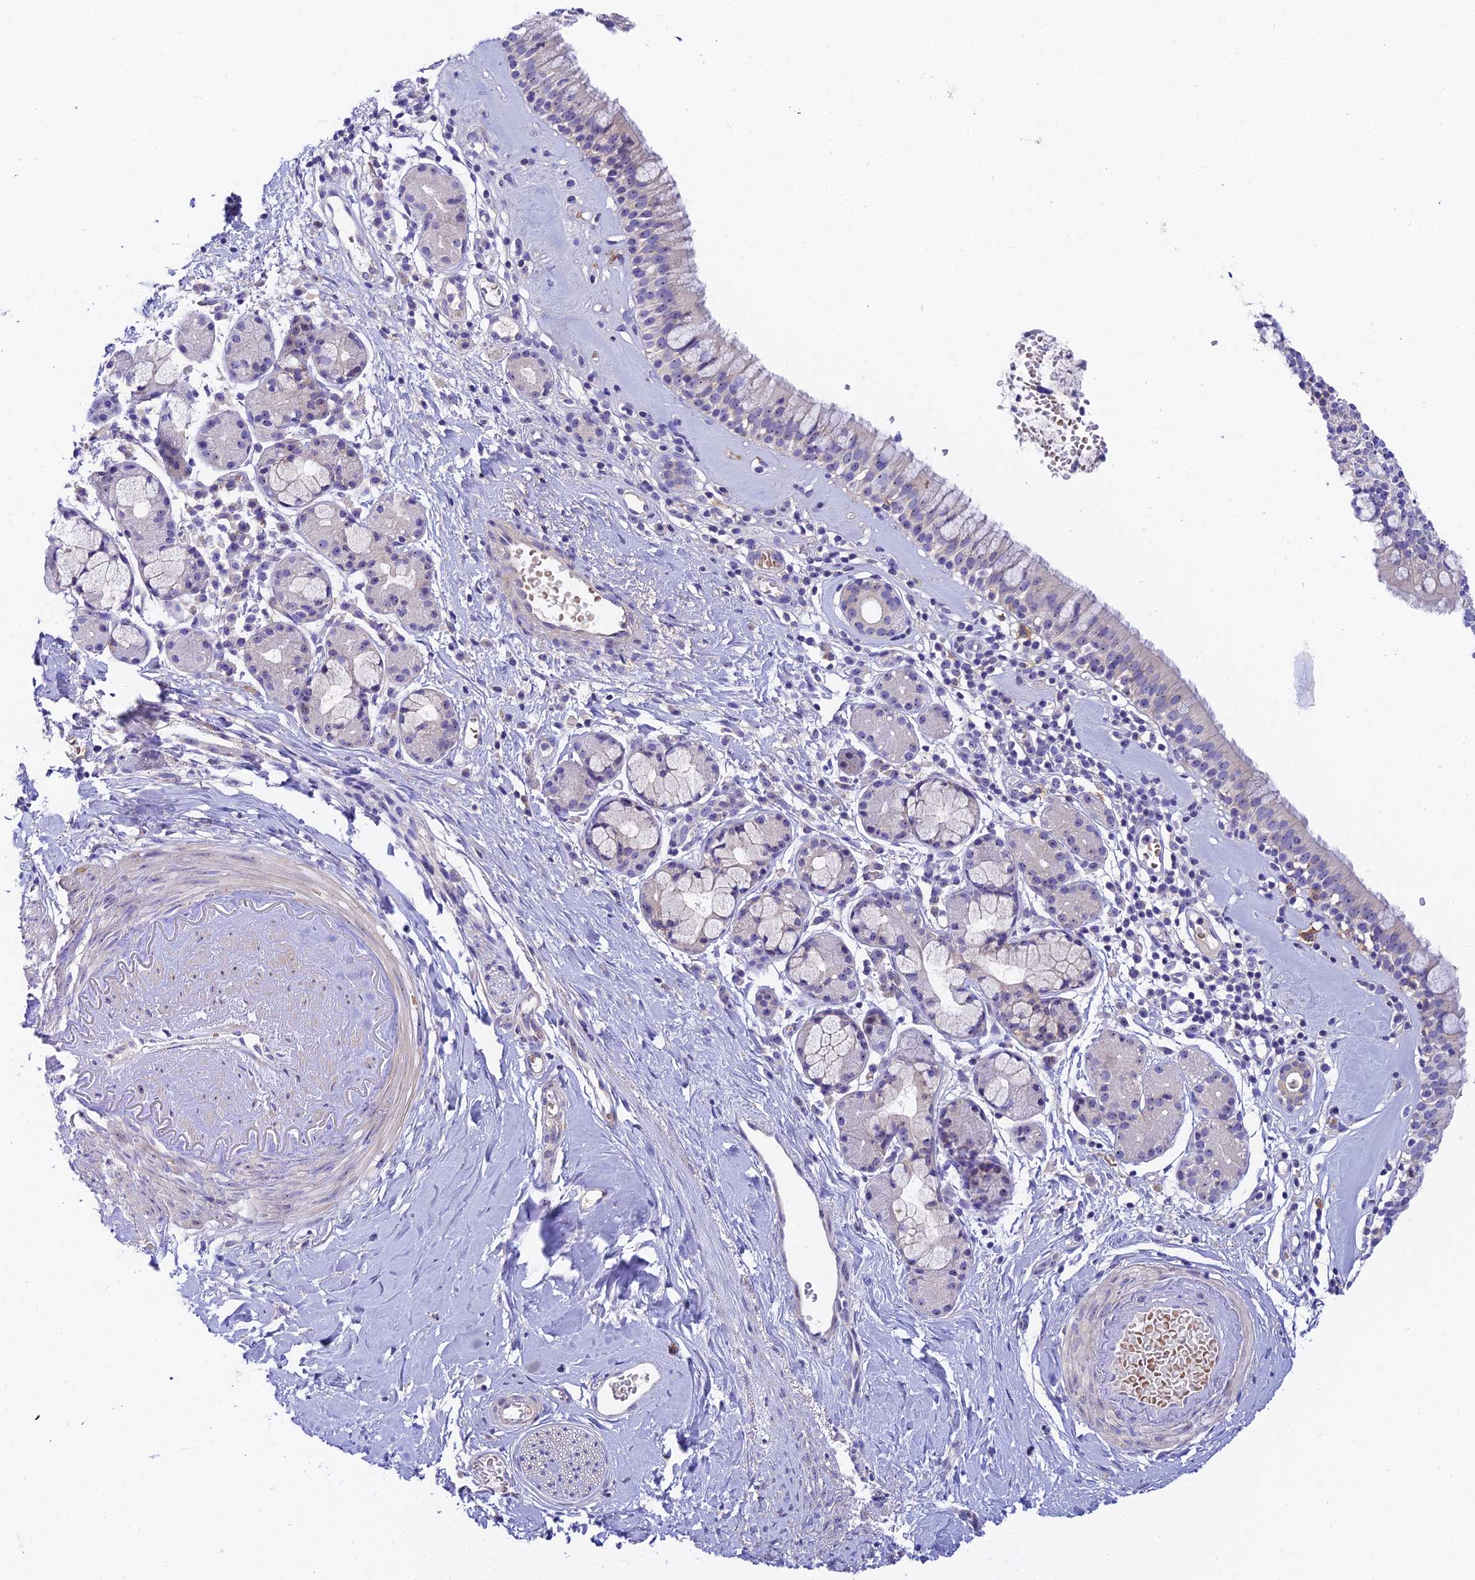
{"staining": {"intensity": "negative", "quantity": "none", "location": "none"}, "tissue": "nasopharynx", "cell_type": "Respiratory epithelial cells", "image_type": "normal", "snomed": [{"axis": "morphology", "description": "Normal tissue, NOS"}, {"axis": "topography", "description": "Nasopharynx"}], "caption": "The histopathology image displays no significant expression in respiratory epithelial cells of nasopharynx.", "gene": "DUSP29", "patient": {"sex": "male", "age": 82}}